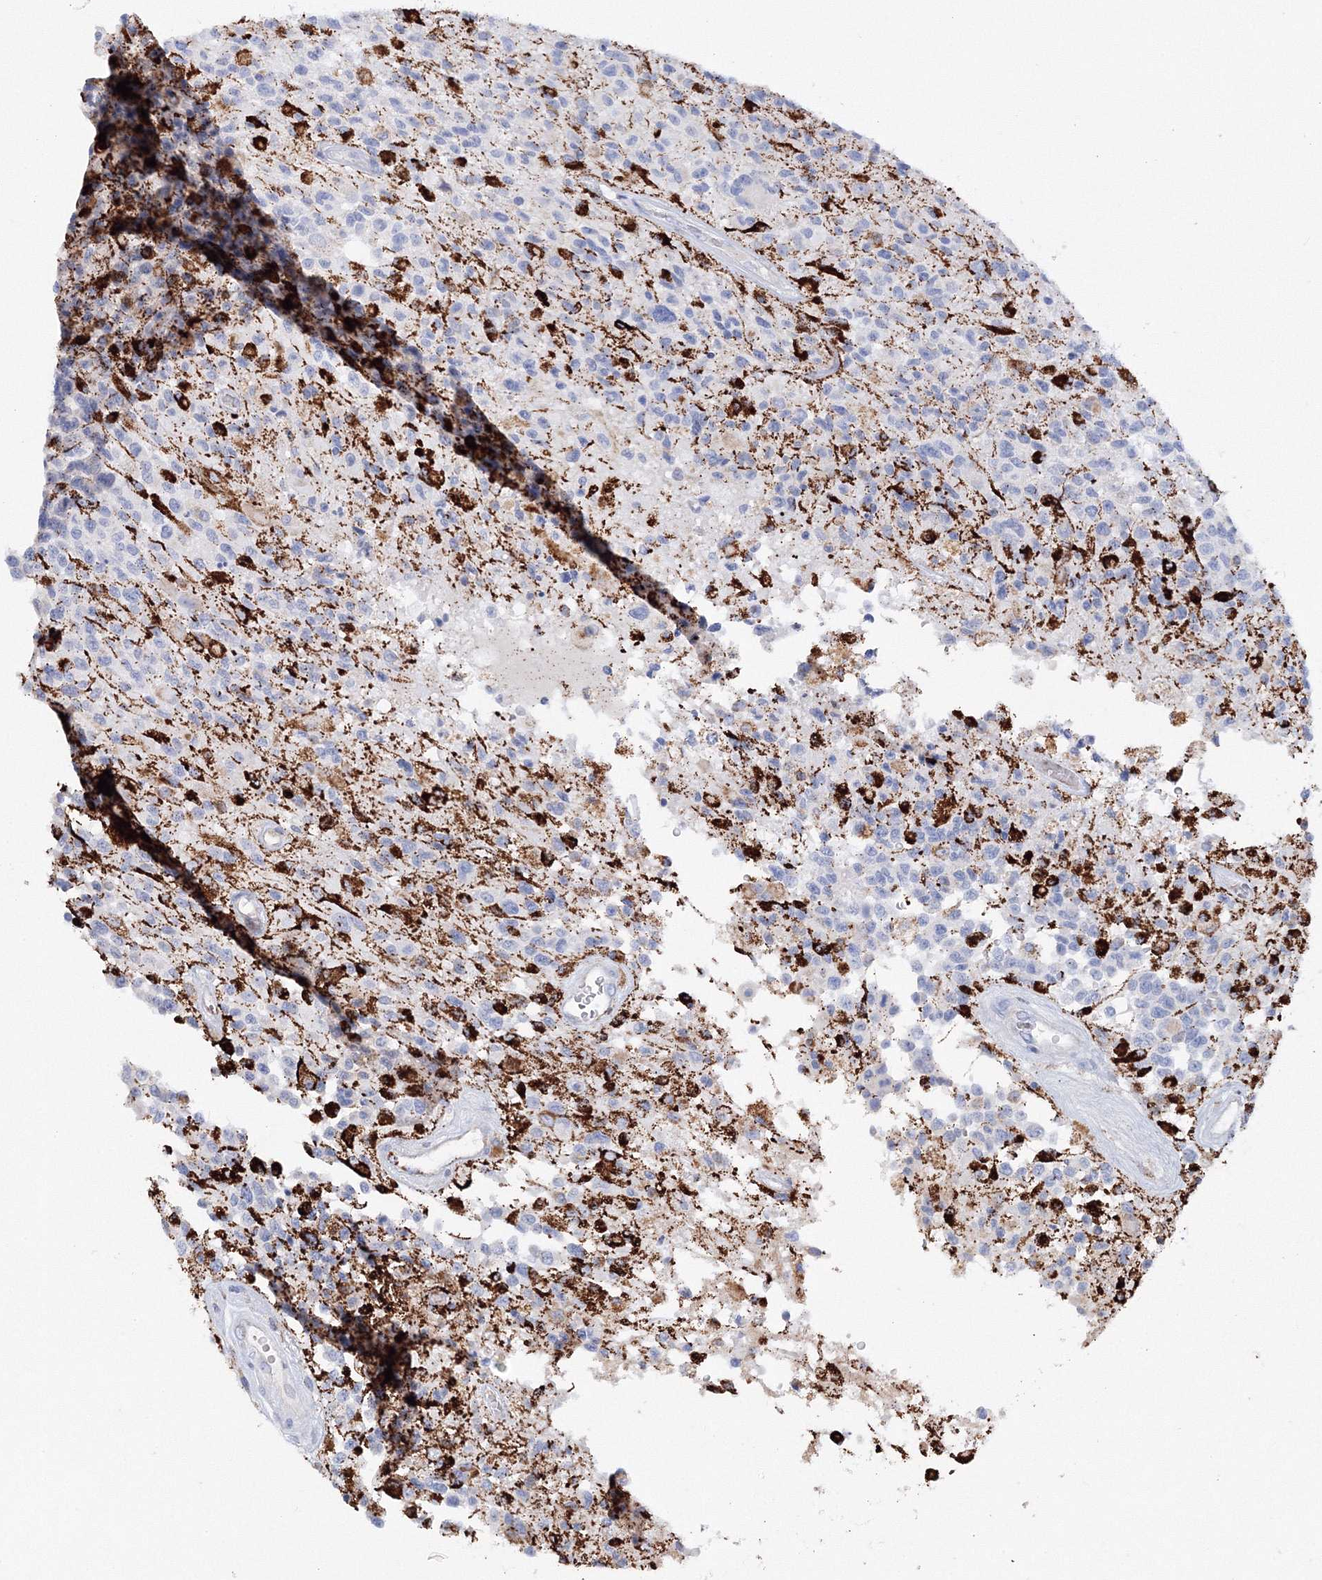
{"staining": {"intensity": "negative", "quantity": "none", "location": "none"}, "tissue": "glioma", "cell_type": "Tumor cells", "image_type": "cancer", "snomed": [{"axis": "morphology", "description": "Glioma, malignant, High grade"}, {"axis": "morphology", "description": "Glioblastoma, NOS"}, {"axis": "topography", "description": "Brain"}], "caption": "Glioblastoma was stained to show a protein in brown. There is no significant expression in tumor cells.", "gene": "MERTK", "patient": {"sex": "male", "age": 60}}